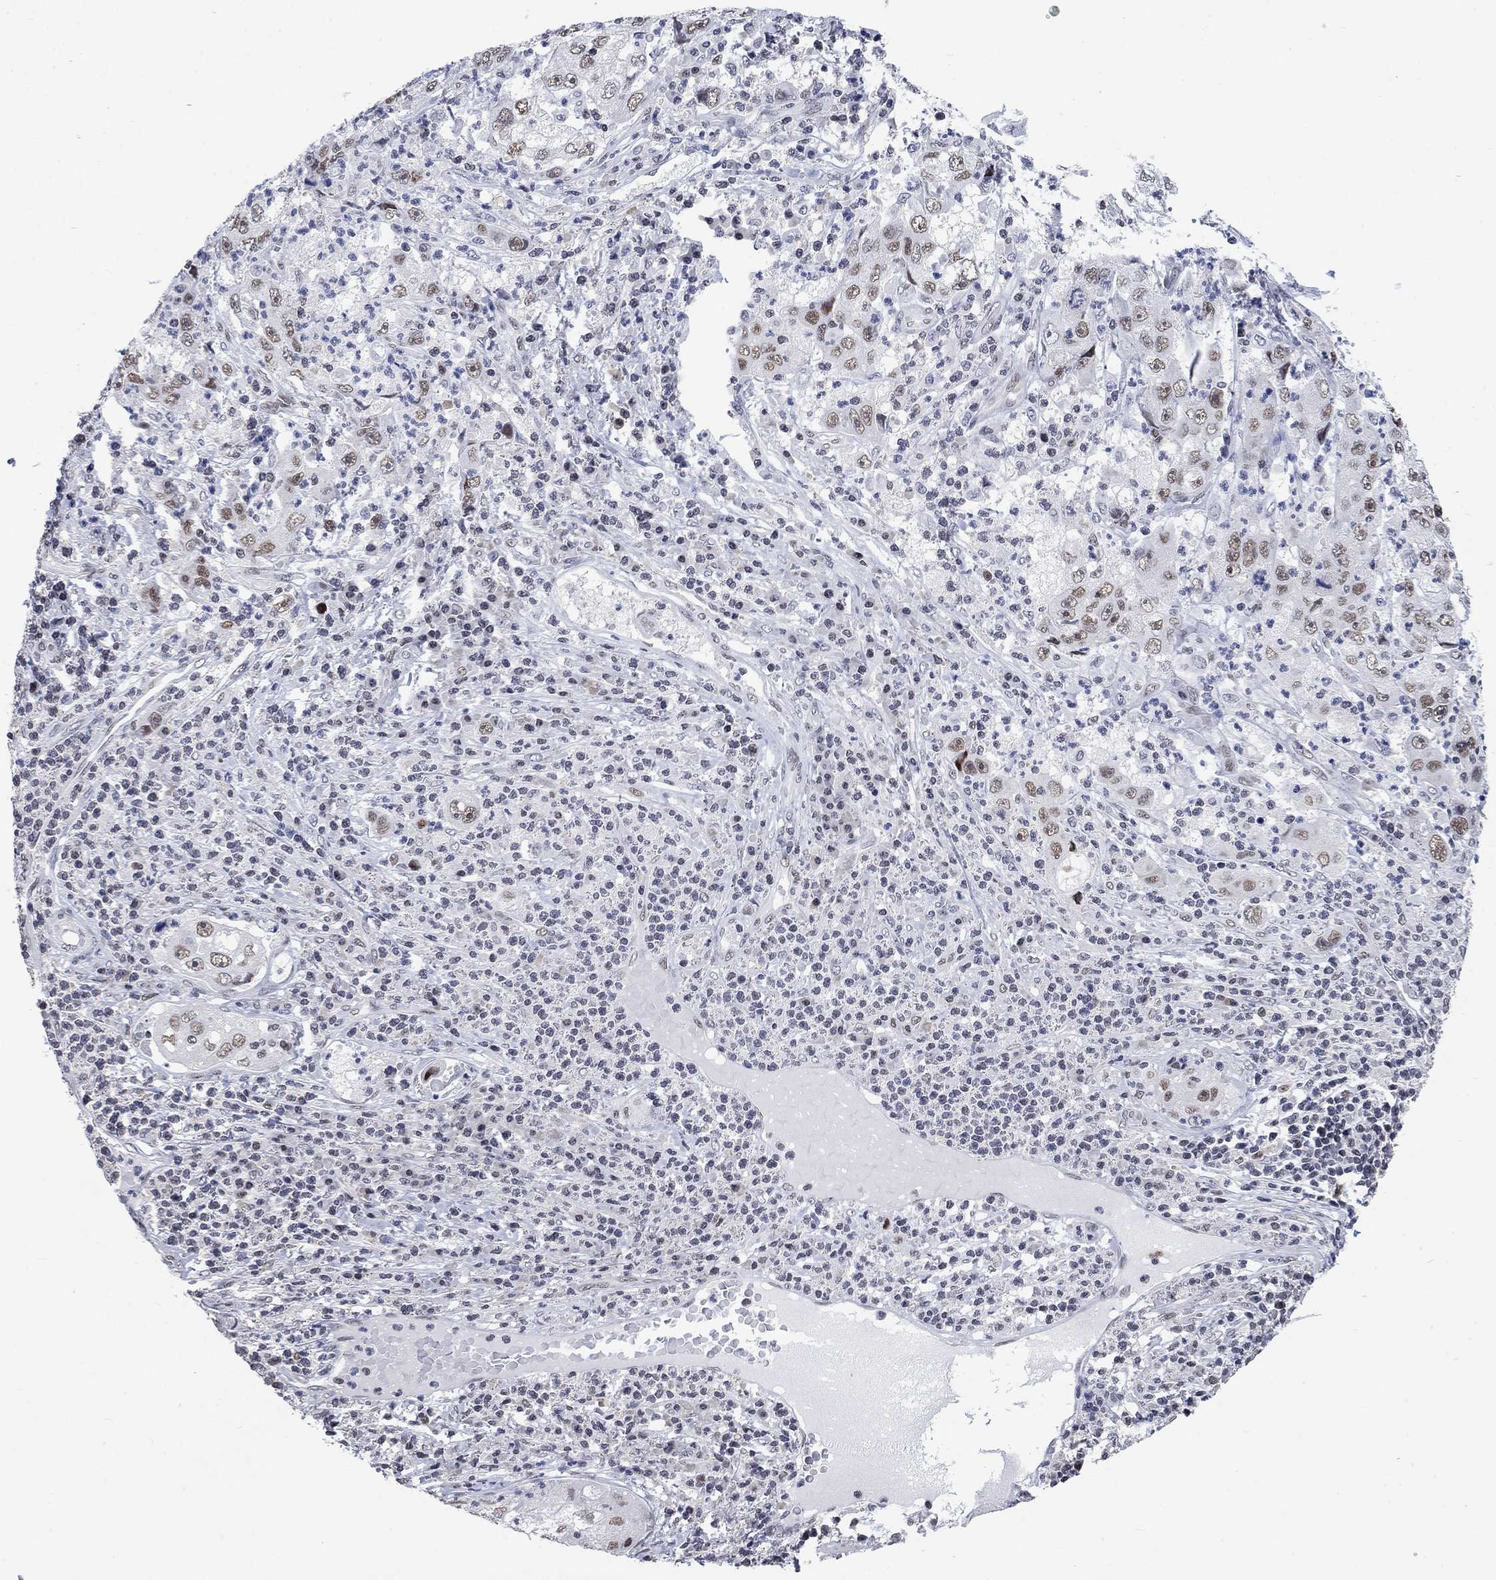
{"staining": {"intensity": "weak", "quantity": "<25%", "location": "nuclear"}, "tissue": "cervical cancer", "cell_type": "Tumor cells", "image_type": "cancer", "snomed": [{"axis": "morphology", "description": "Squamous cell carcinoma, NOS"}, {"axis": "topography", "description": "Cervix"}], "caption": "Immunohistochemistry (IHC) image of neoplastic tissue: human squamous cell carcinoma (cervical) stained with DAB shows no significant protein staining in tumor cells. (DAB immunohistochemistry, high magnification).", "gene": "HCFC1", "patient": {"sex": "female", "age": 36}}